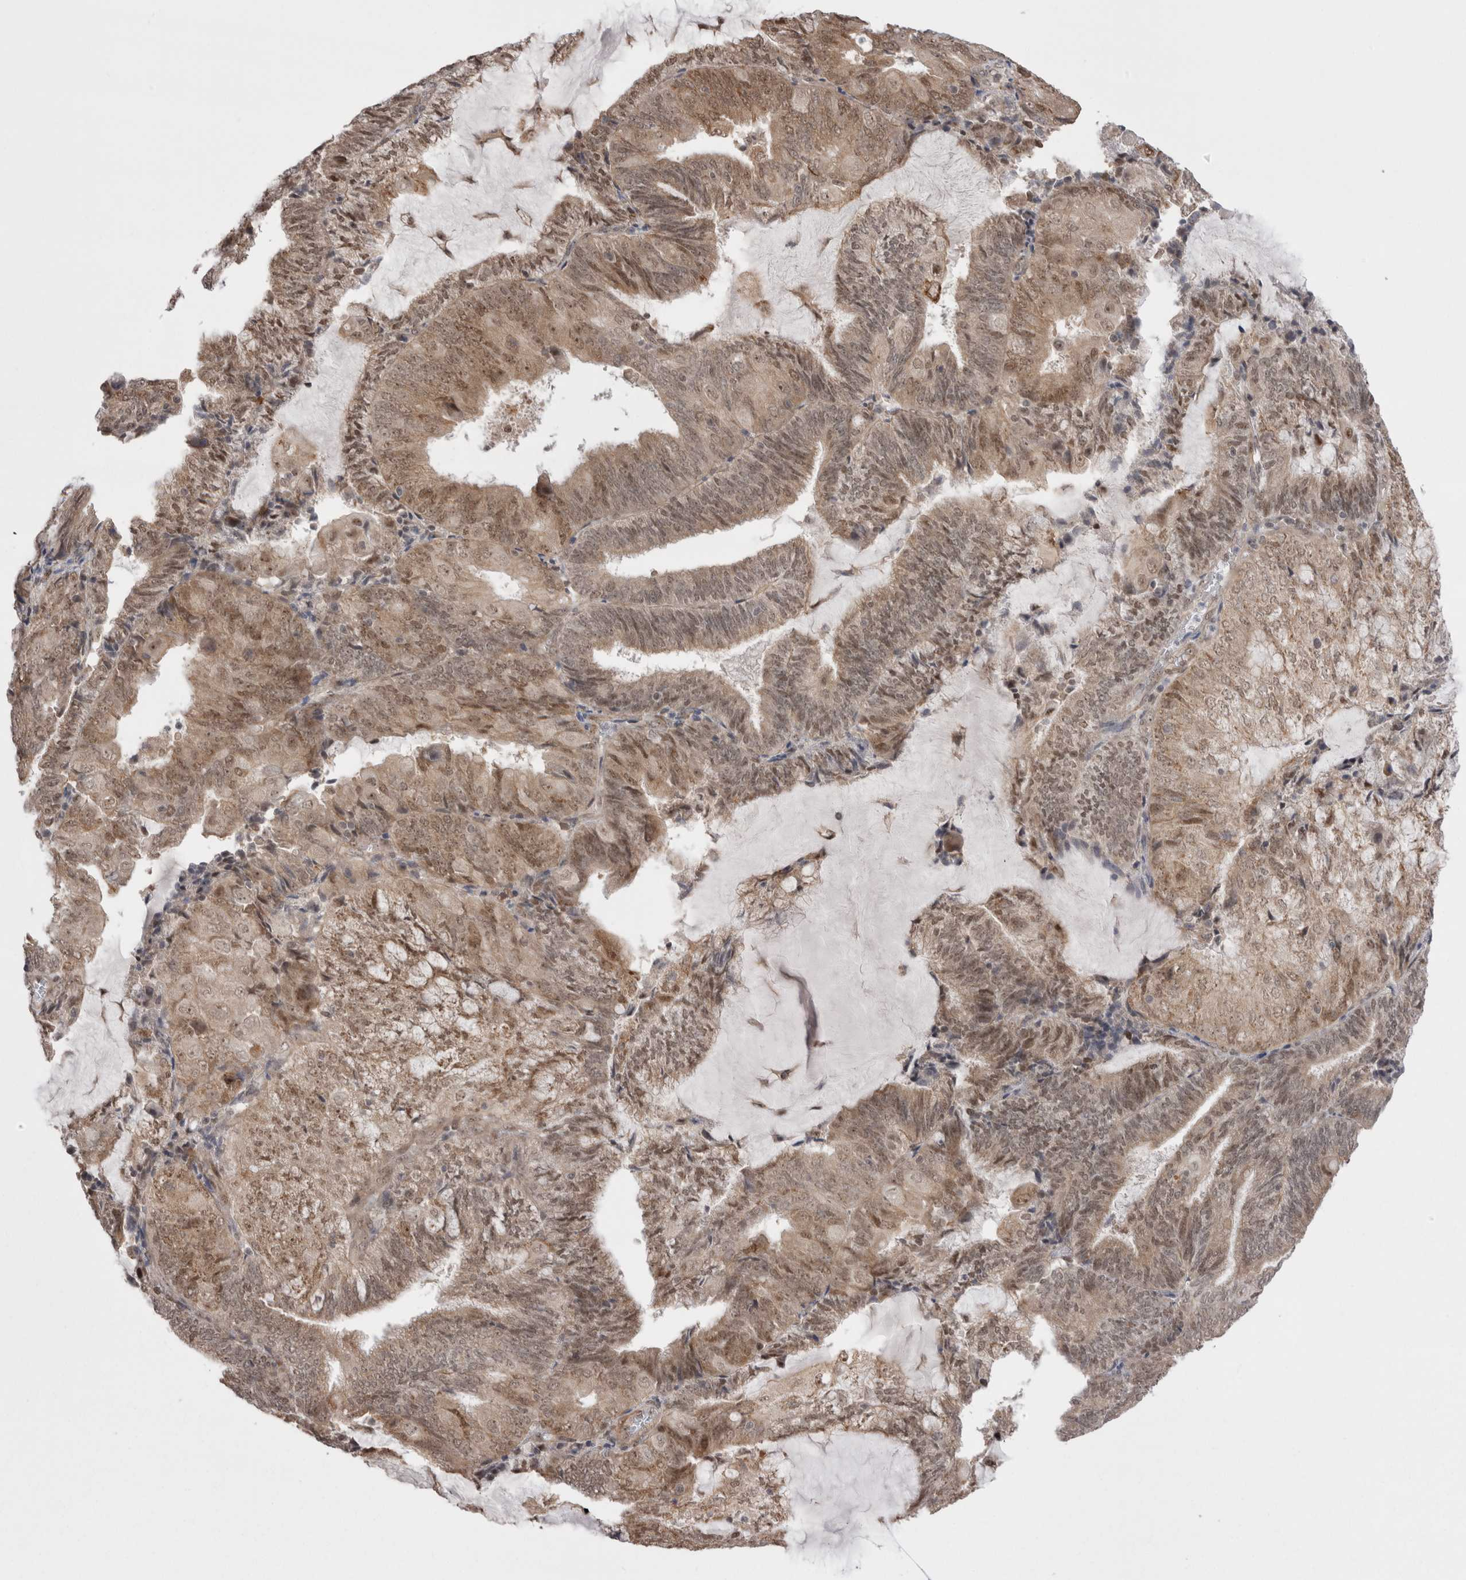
{"staining": {"intensity": "moderate", "quantity": ">75%", "location": "cytoplasmic/membranous,nuclear"}, "tissue": "endometrial cancer", "cell_type": "Tumor cells", "image_type": "cancer", "snomed": [{"axis": "morphology", "description": "Adenocarcinoma, NOS"}, {"axis": "topography", "description": "Endometrium"}], "caption": "A brown stain highlights moderate cytoplasmic/membranous and nuclear positivity of a protein in endometrial cancer tumor cells.", "gene": "EXOSC4", "patient": {"sex": "female", "age": 81}}